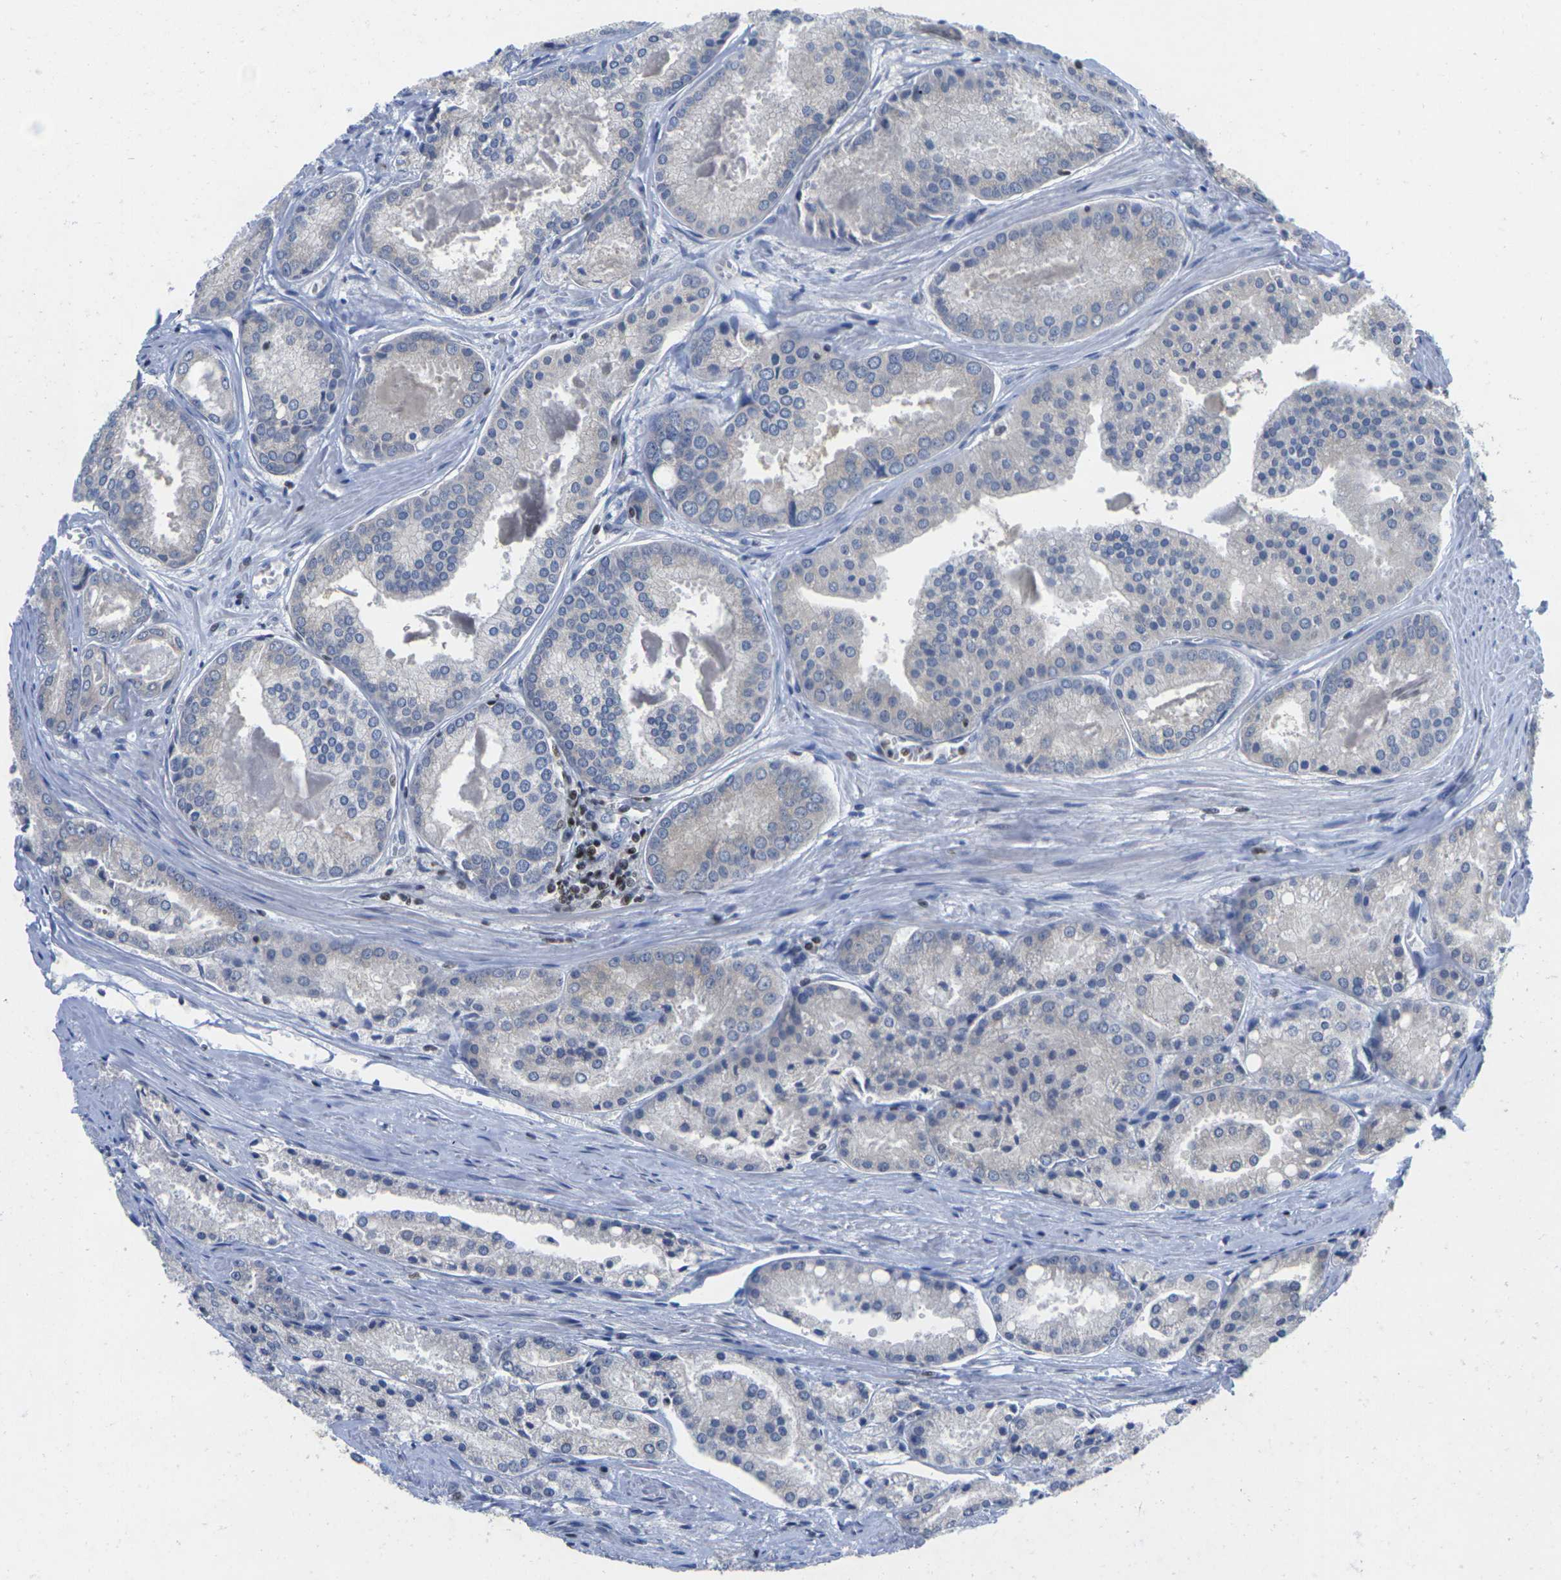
{"staining": {"intensity": "negative", "quantity": "none", "location": "none"}, "tissue": "prostate cancer", "cell_type": "Tumor cells", "image_type": "cancer", "snomed": [{"axis": "morphology", "description": "Adenocarcinoma, Low grade"}, {"axis": "topography", "description": "Prostate"}], "caption": "Human adenocarcinoma (low-grade) (prostate) stained for a protein using IHC reveals no positivity in tumor cells.", "gene": "IKZF1", "patient": {"sex": "male", "age": 64}}